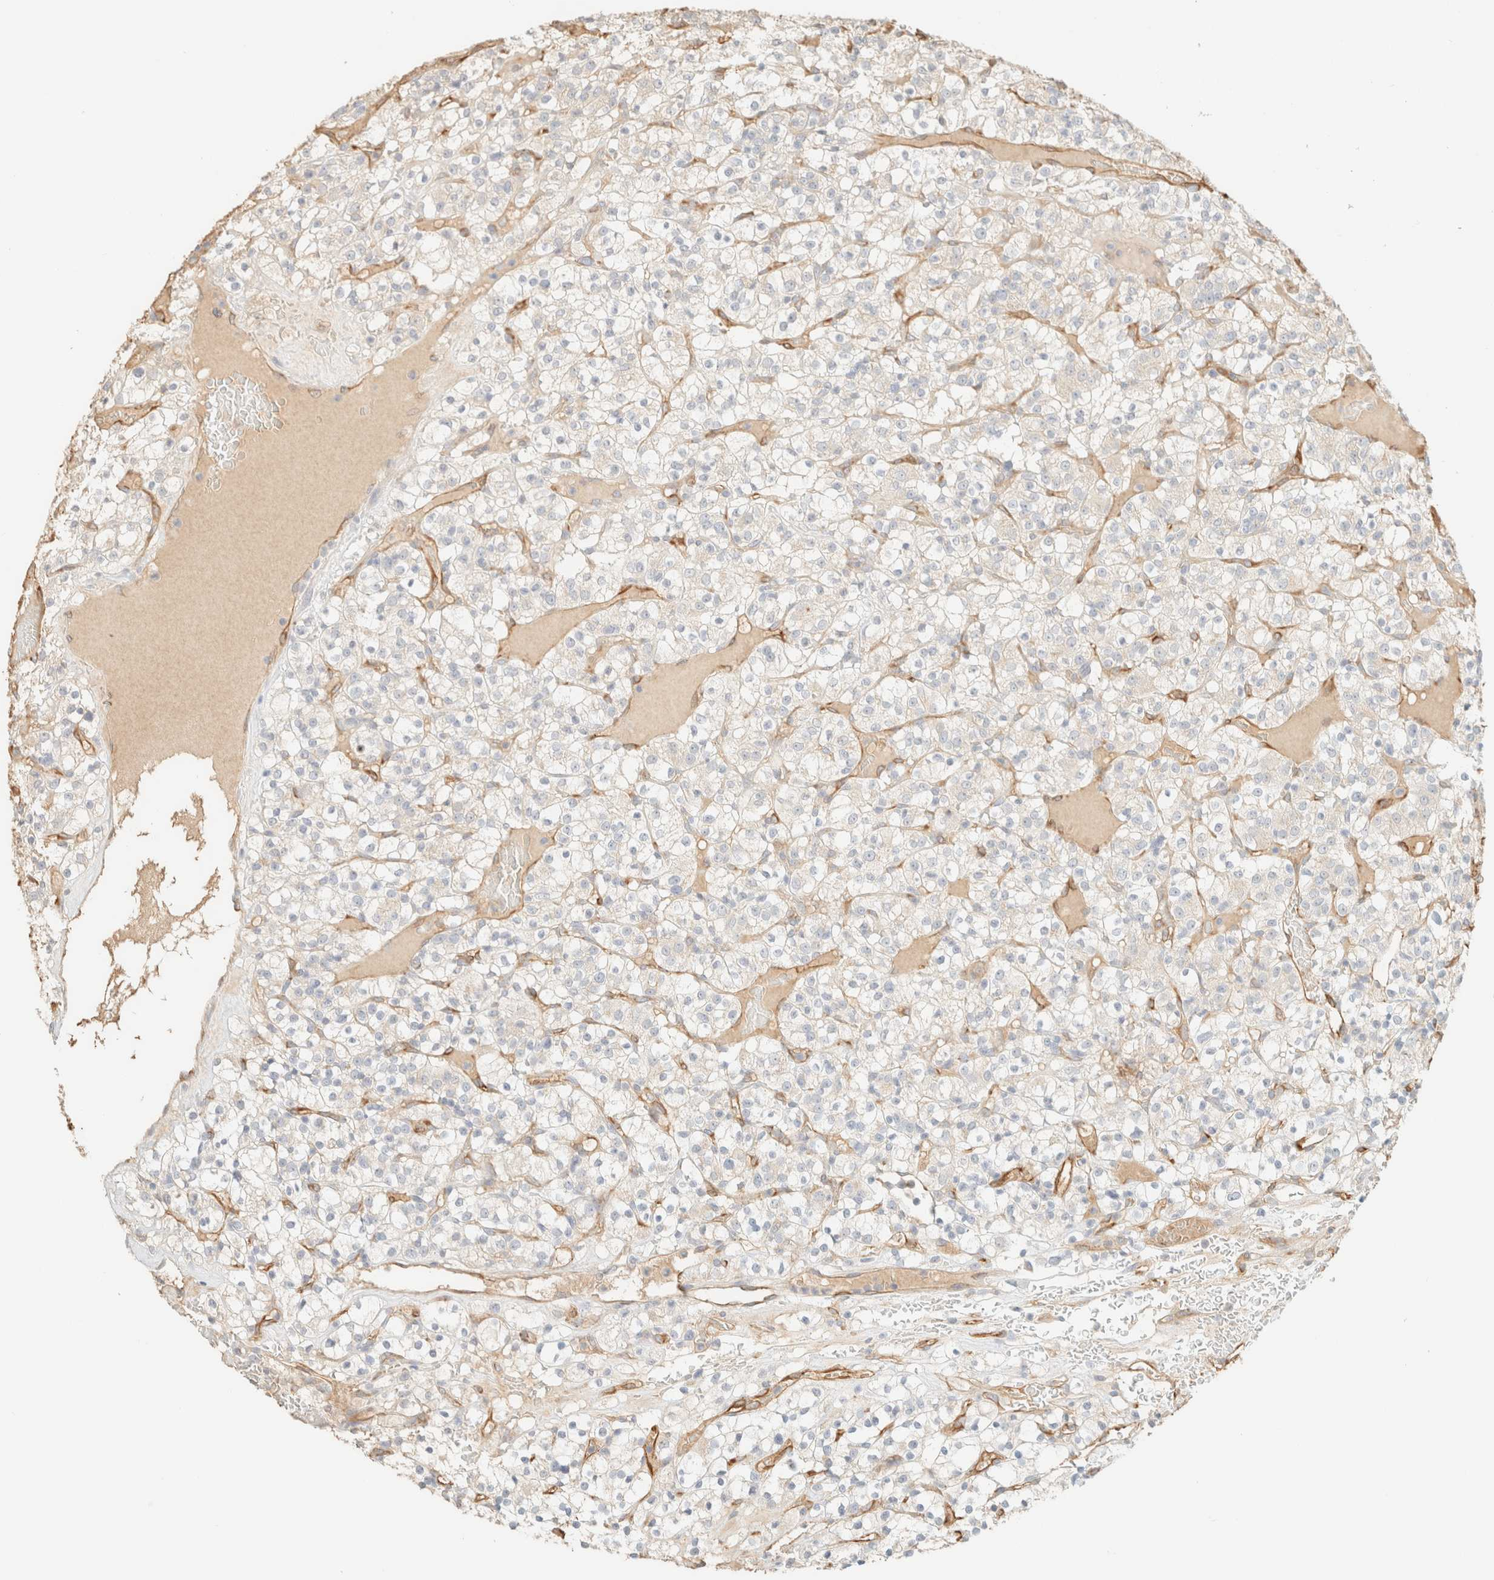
{"staining": {"intensity": "negative", "quantity": "none", "location": "none"}, "tissue": "renal cancer", "cell_type": "Tumor cells", "image_type": "cancer", "snomed": [{"axis": "morphology", "description": "Normal tissue, NOS"}, {"axis": "morphology", "description": "Adenocarcinoma, NOS"}, {"axis": "topography", "description": "Kidney"}], "caption": "Immunohistochemistry (IHC) of renal cancer reveals no staining in tumor cells.", "gene": "SPARCL1", "patient": {"sex": "female", "age": 72}}